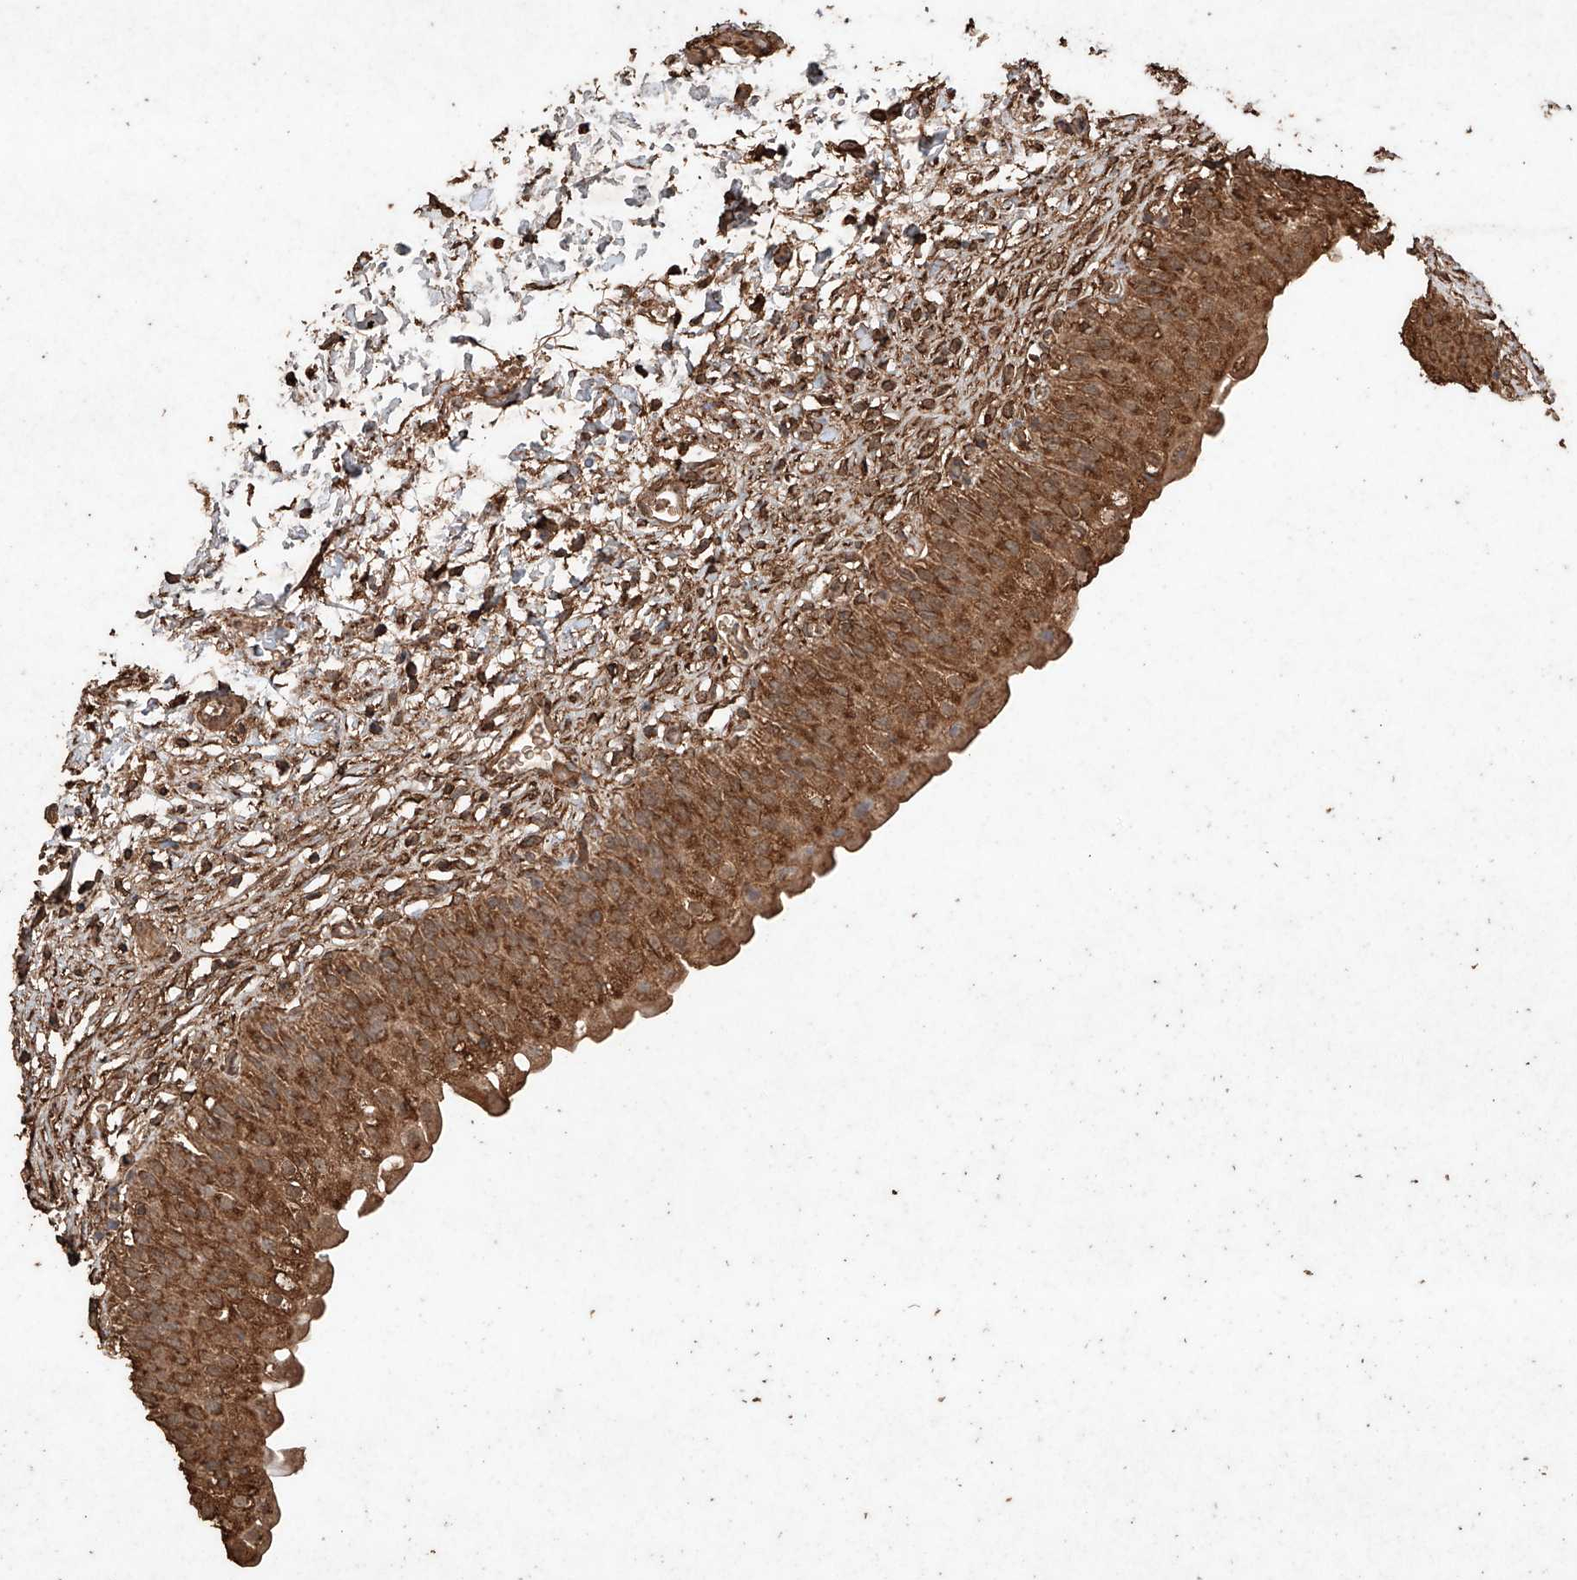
{"staining": {"intensity": "strong", "quantity": ">75%", "location": "cytoplasmic/membranous"}, "tissue": "urinary bladder", "cell_type": "Urothelial cells", "image_type": "normal", "snomed": [{"axis": "morphology", "description": "Normal tissue, NOS"}, {"axis": "topography", "description": "Urinary bladder"}], "caption": "IHC (DAB (3,3'-diaminobenzidine)) staining of unremarkable human urinary bladder exhibits strong cytoplasmic/membranous protein staining in approximately >75% of urothelial cells. (brown staining indicates protein expression, while blue staining denotes nuclei).", "gene": "M6PR", "patient": {"sex": "male", "age": 55}}